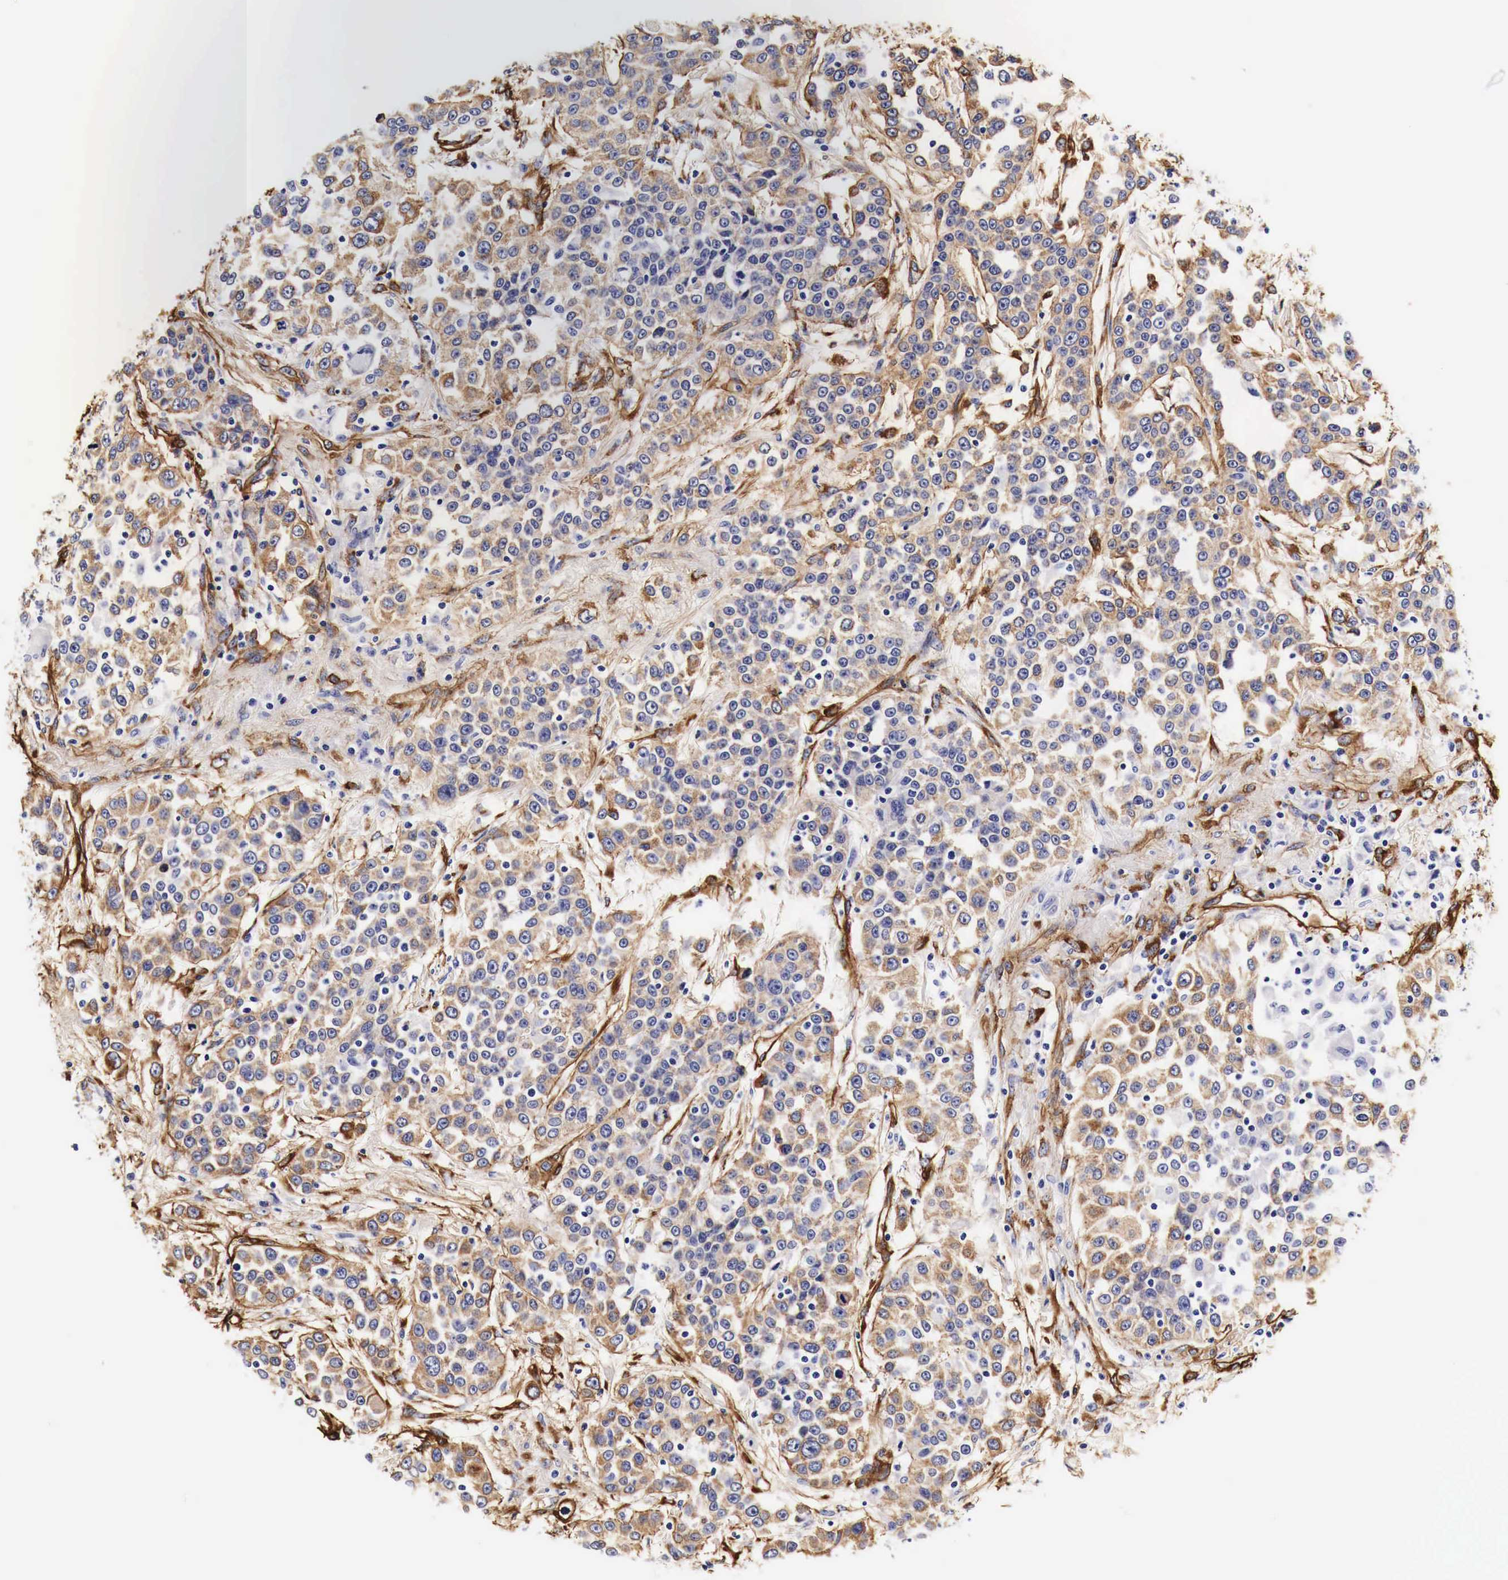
{"staining": {"intensity": "moderate", "quantity": "25%-75%", "location": "cytoplasmic/membranous"}, "tissue": "urothelial cancer", "cell_type": "Tumor cells", "image_type": "cancer", "snomed": [{"axis": "morphology", "description": "Urothelial carcinoma, High grade"}, {"axis": "topography", "description": "Urinary bladder"}], "caption": "Urothelial cancer stained for a protein (brown) reveals moderate cytoplasmic/membranous positive expression in about 25%-75% of tumor cells.", "gene": "LAMB2", "patient": {"sex": "female", "age": 80}}